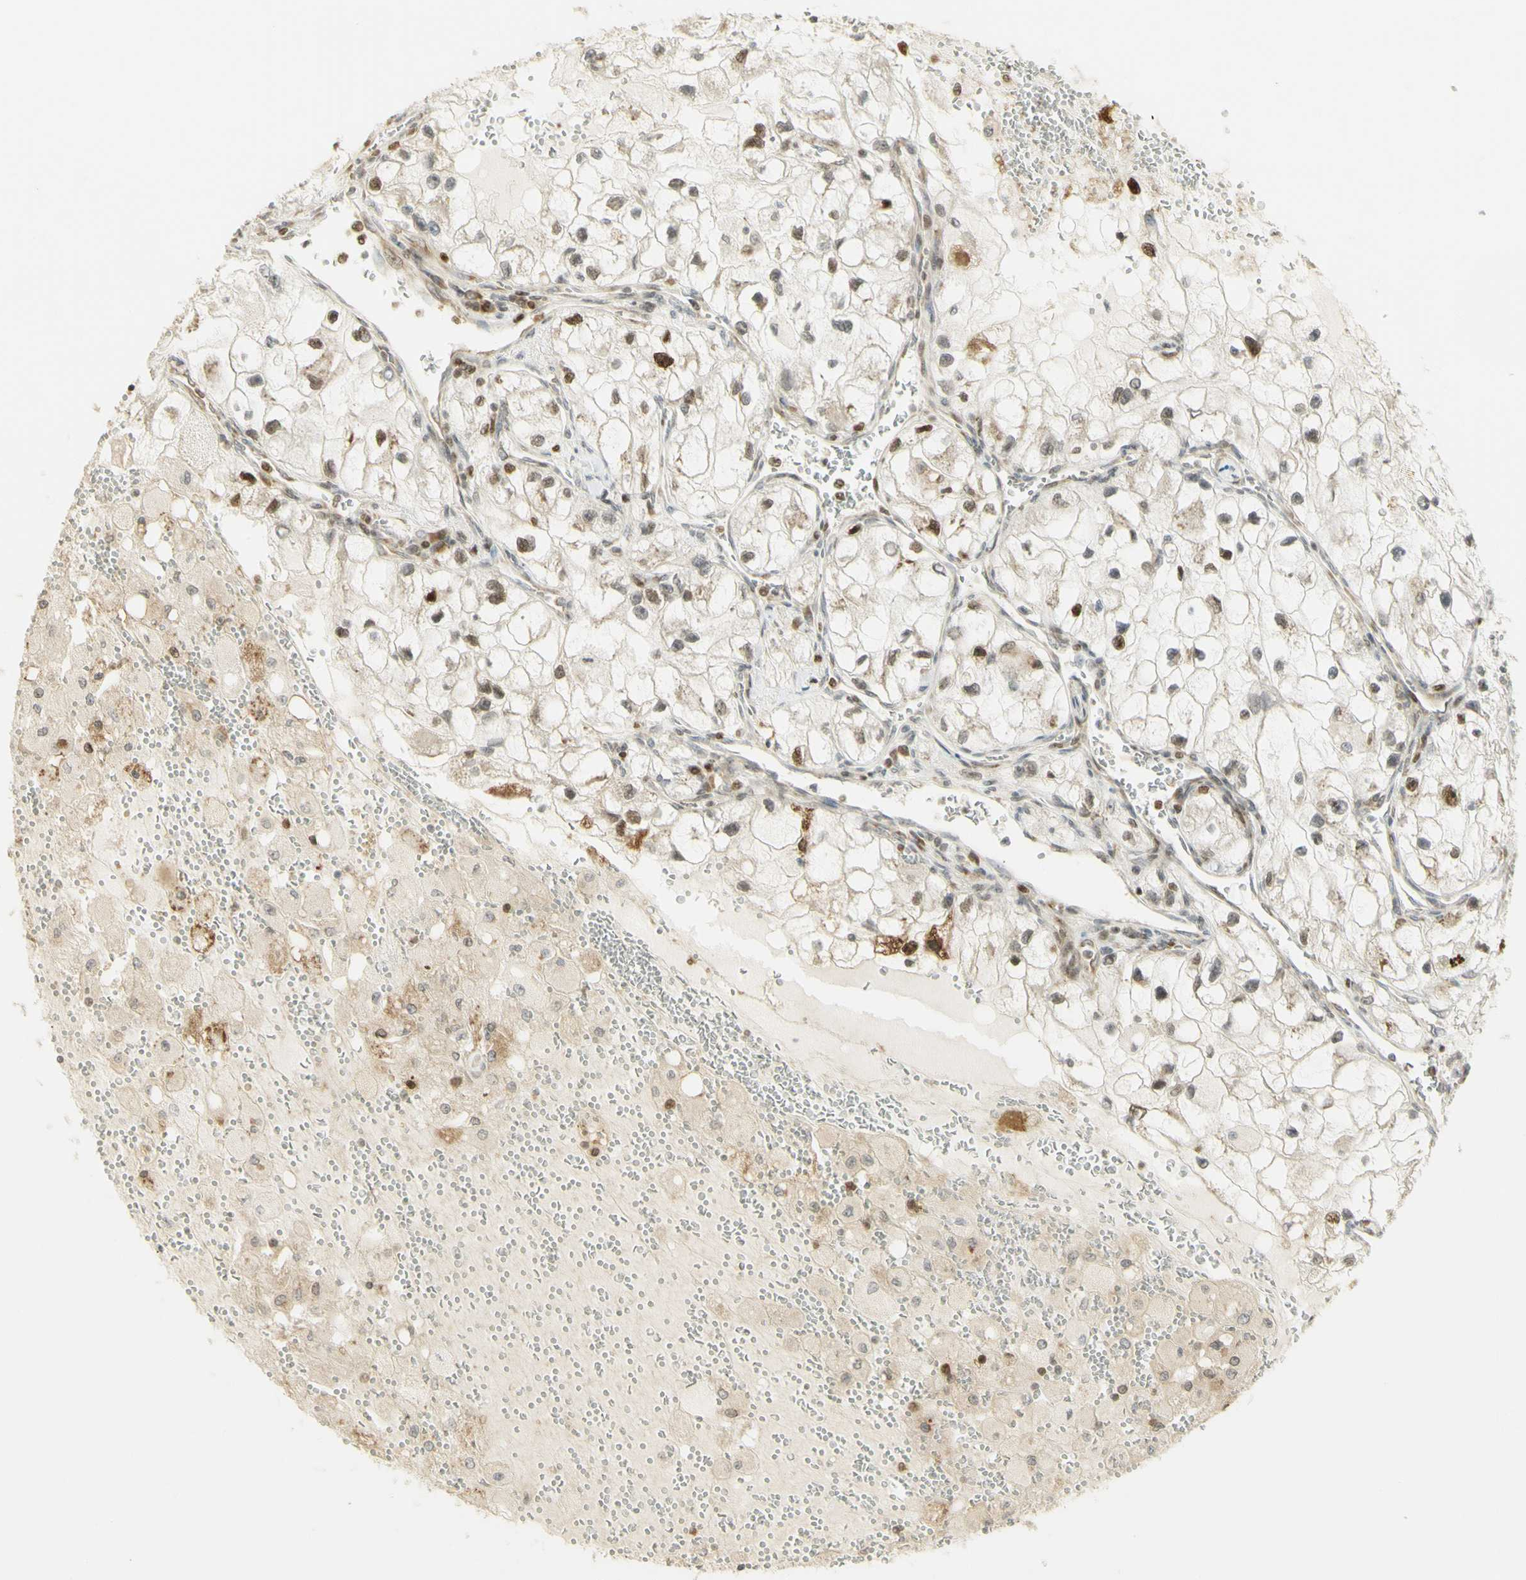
{"staining": {"intensity": "moderate", "quantity": "<25%", "location": "cytoplasmic/membranous,nuclear"}, "tissue": "renal cancer", "cell_type": "Tumor cells", "image_type": "cancer", "snomed": [{"axis": "morphology", "description": "Adenocarcinoma, NOS"}, {"axis": "topography", "description": "Kidney"}], "caption": "Immunohistochemical staining of adenocarcinoma (renal) reveals moderate cytoplasmic/membranous and nuclear protein positivity in approximately <25% of tumor cells.", "gene": "KIF11", "patient": {"sex": "female", "age": 70}}